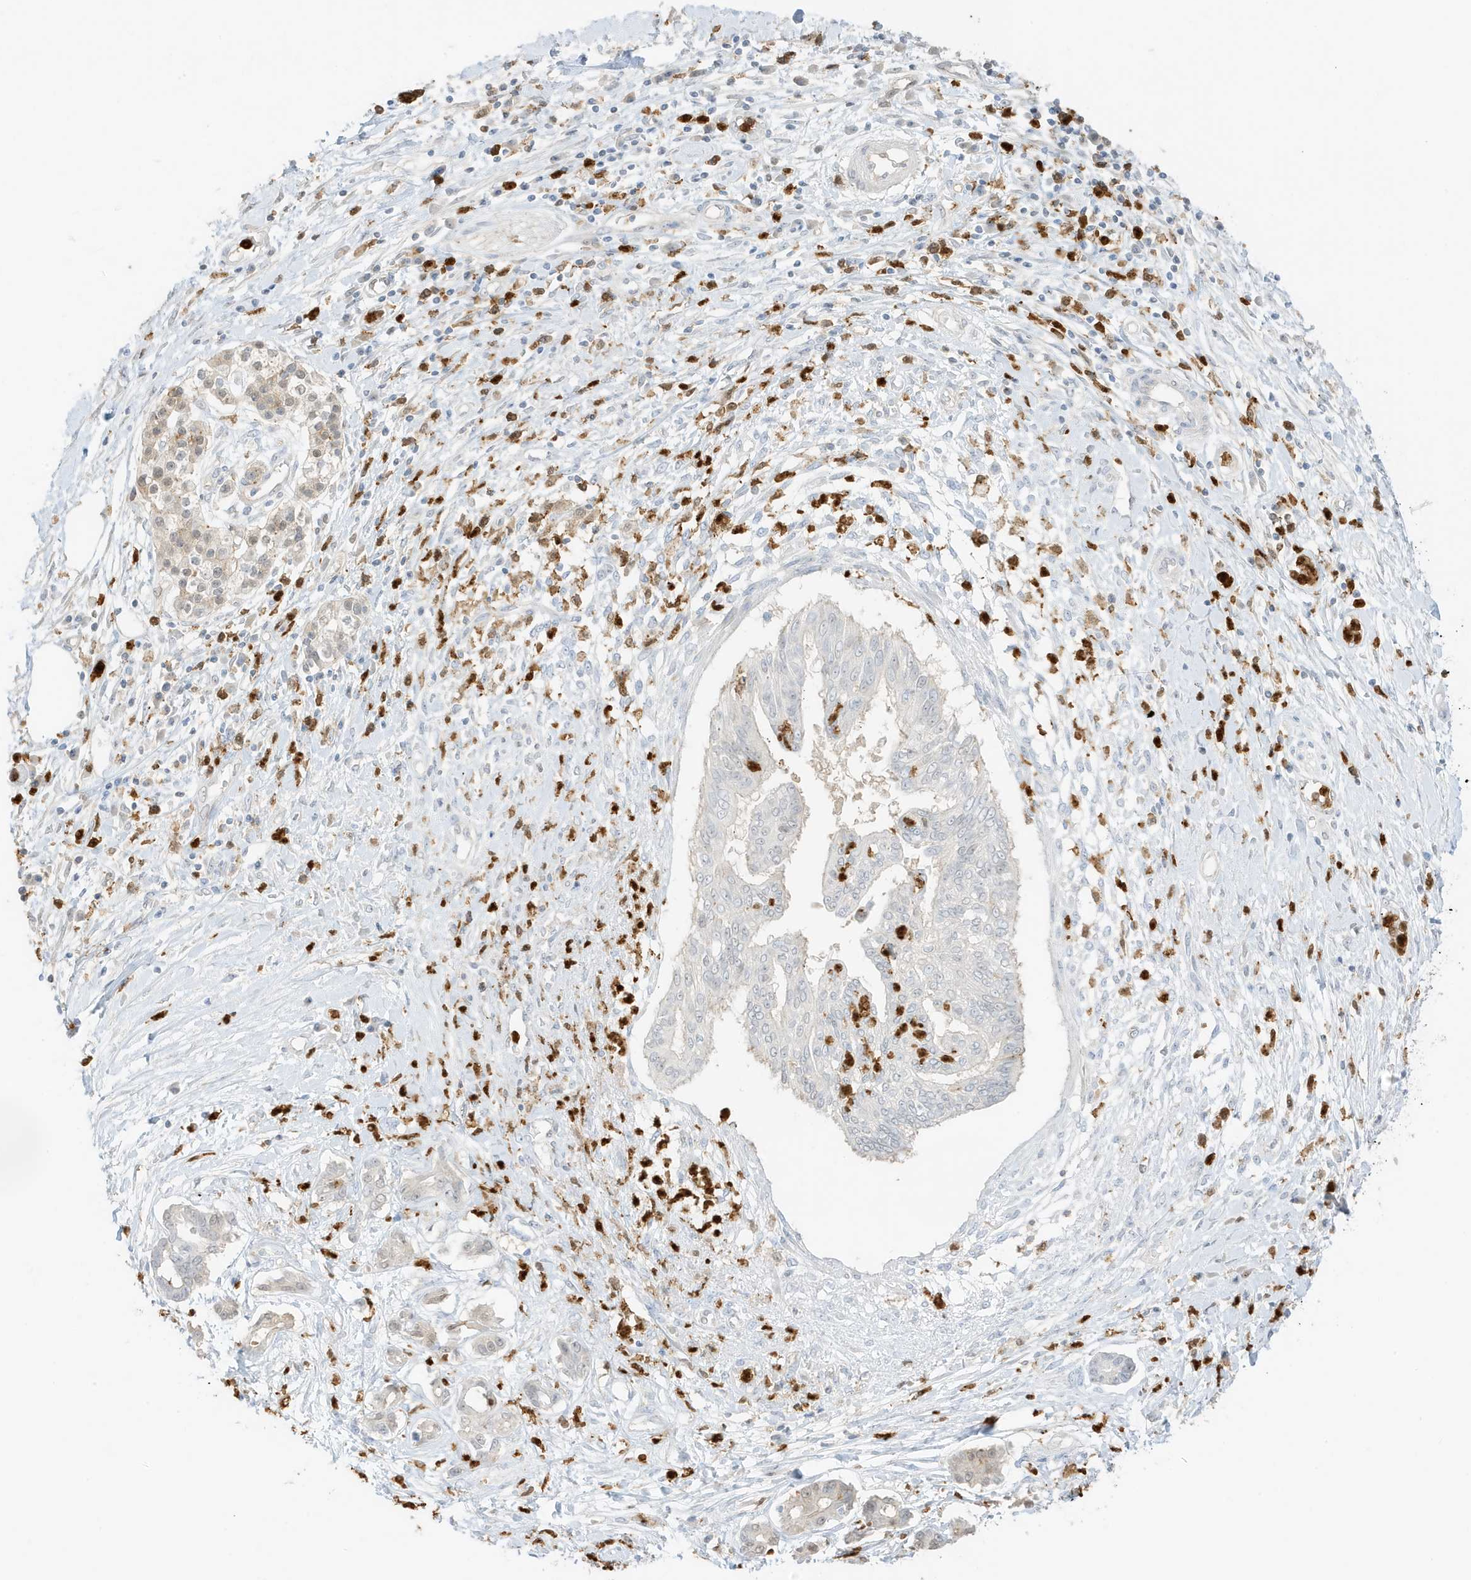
{"staining": {"intensity": "negative", "quantity": "none", "location": "none"}, "tissue": "pancreatic cancer", "cell_type": "Tumor cells", "image_type": "cancer", "snomed": [{"axis": "morphology", "description": "Adenocarcinoma, NOS"}, {"axis": "topography", "description": "Pancreas"}], "caption": "A histopathology image of pancreatic cancer (adenocarcinoma) stained for a protein reveals no brown staining in tumor cells.", "gene": "GCA", "patient": {"sex": "female", "age": 56}}